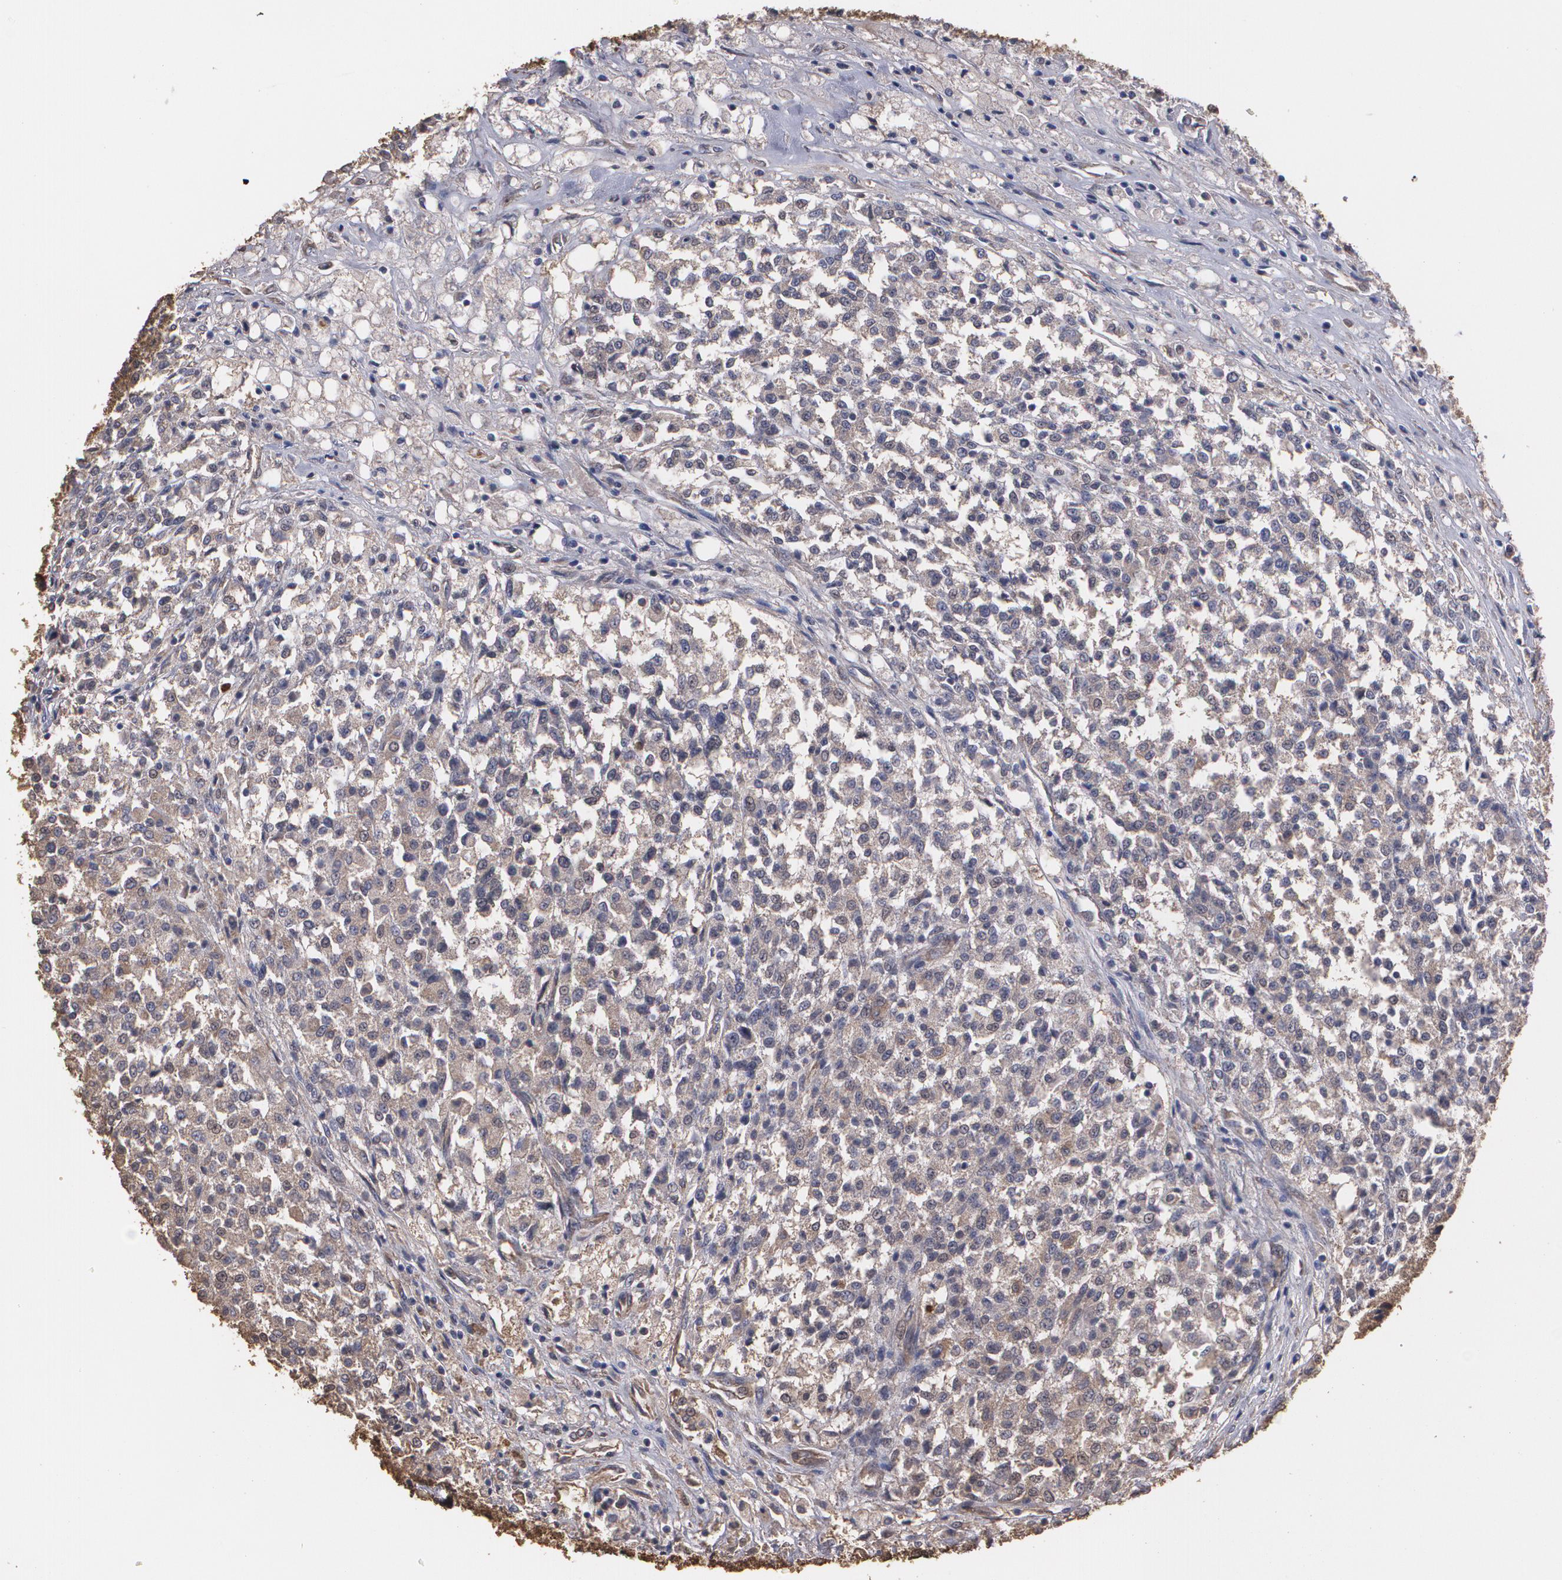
{"staining": {"intensity": "moderate", "quantity": ">75%", "location": "cytoplasmic/membranous"}, "tissue": "testis cancer", "cell_type": "Tumor cells", "image_type": "cancer", "snomed": [{"axis": "morphology", "description": "Seminoma, NOS"}, {"axis": "topography", "description": "Testis"}], "caption": "A brown stain highlights moderate cytoplasmic/membranous positivity of a protein in seminoma (testis) tumor cells.", "gene": "PON1", "patient": {"sex": "male", "age": 59}}